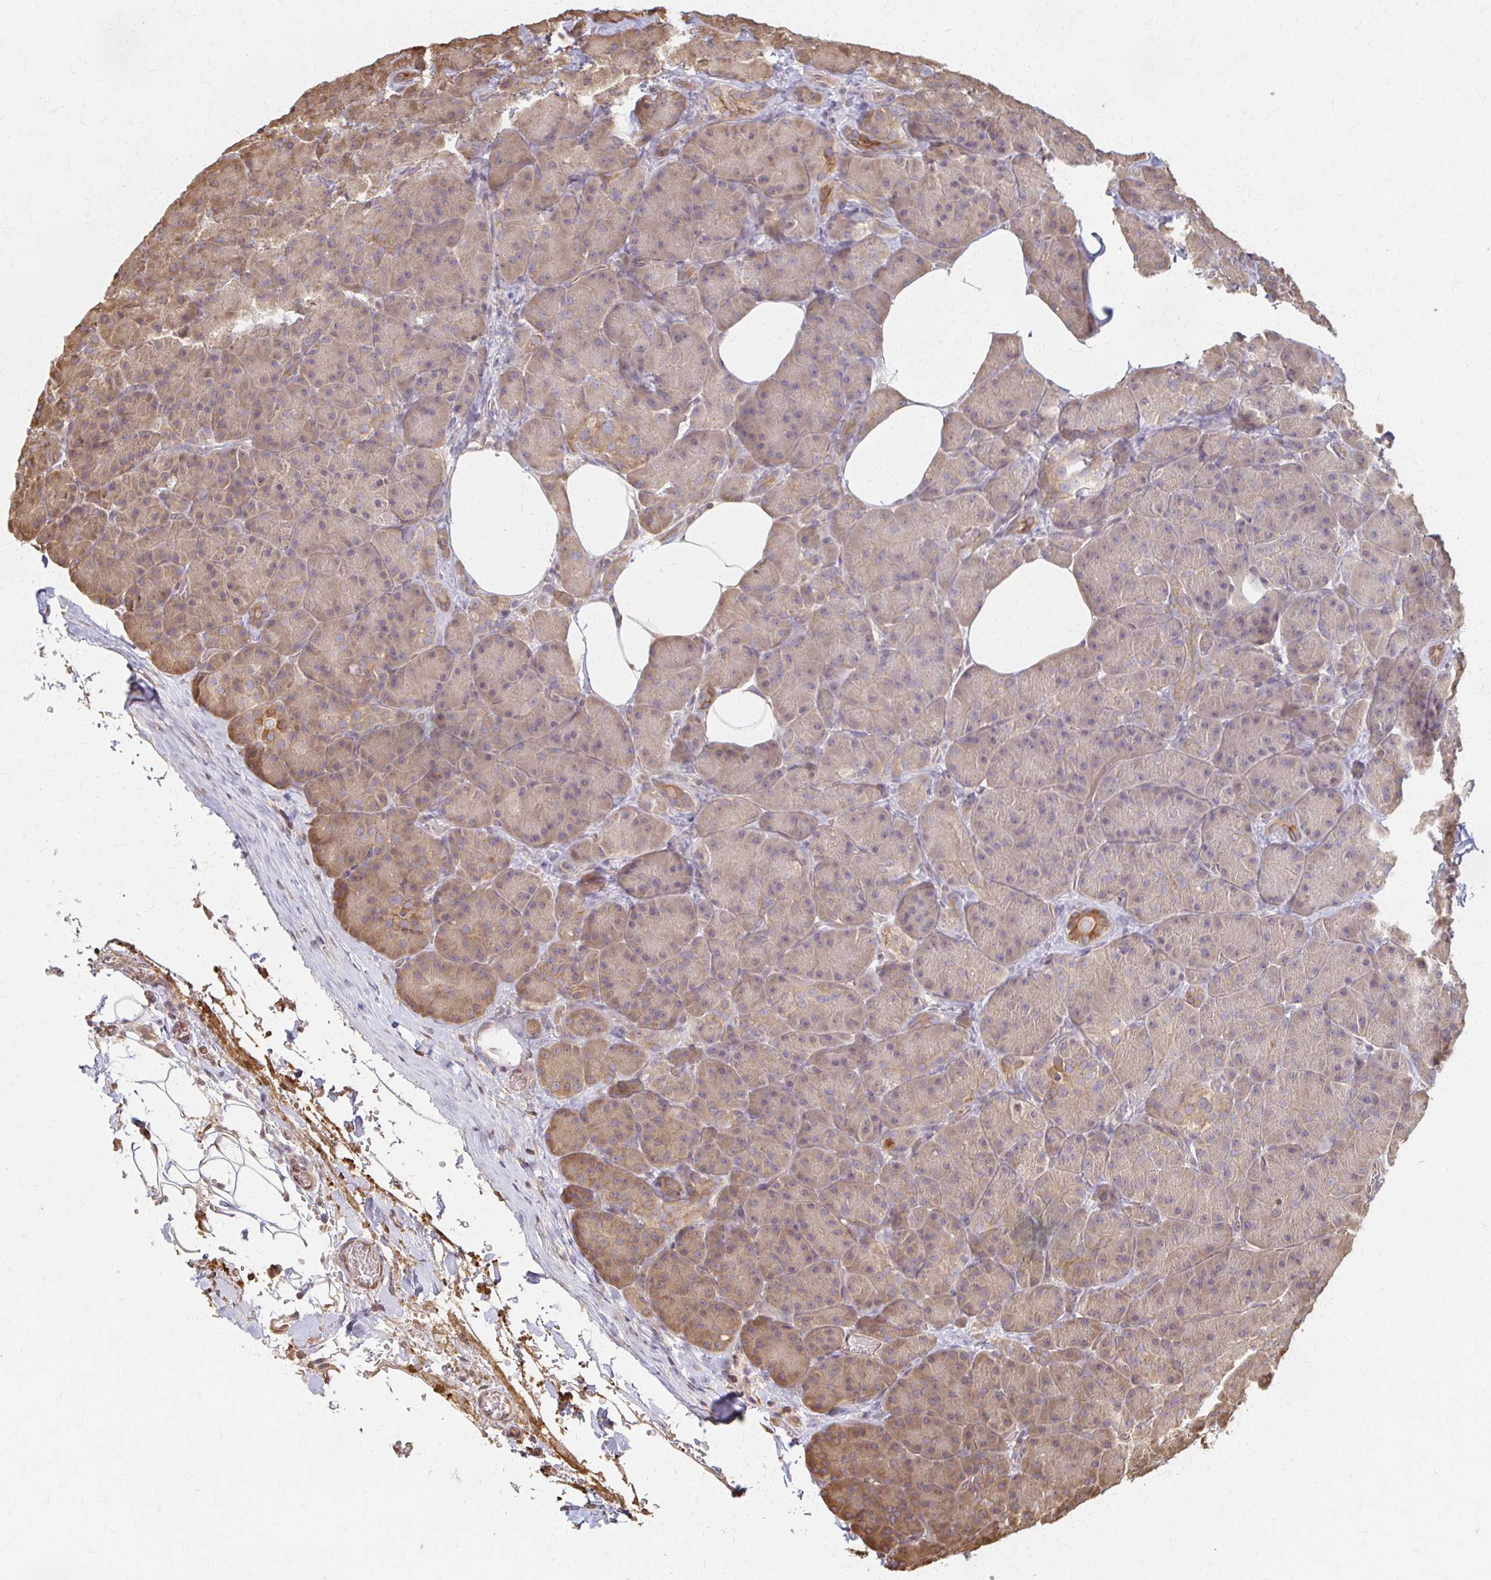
{"staining": {"intensity": "moderate", "quantity": ">75%", "location": "cytoplasmic/membranous"}, "tissue": "pancreas", "cell_type": "Exocrine glandular cells", "image_type": "normal", "snomed": [{"axis": "morphology", "description": "Normal tissue, NOS"}, {"axis": "topography", "description": "Pancreas"}], "caption": "About >75% of exocrine glandular cells in unremarkable pancreas show moderate cytoplasmic/membranous protein staining as visualized by brown immunohistochemical staining.", "gene": "ARHGAP35", "patient": {"sex": "male", "age": 57}}